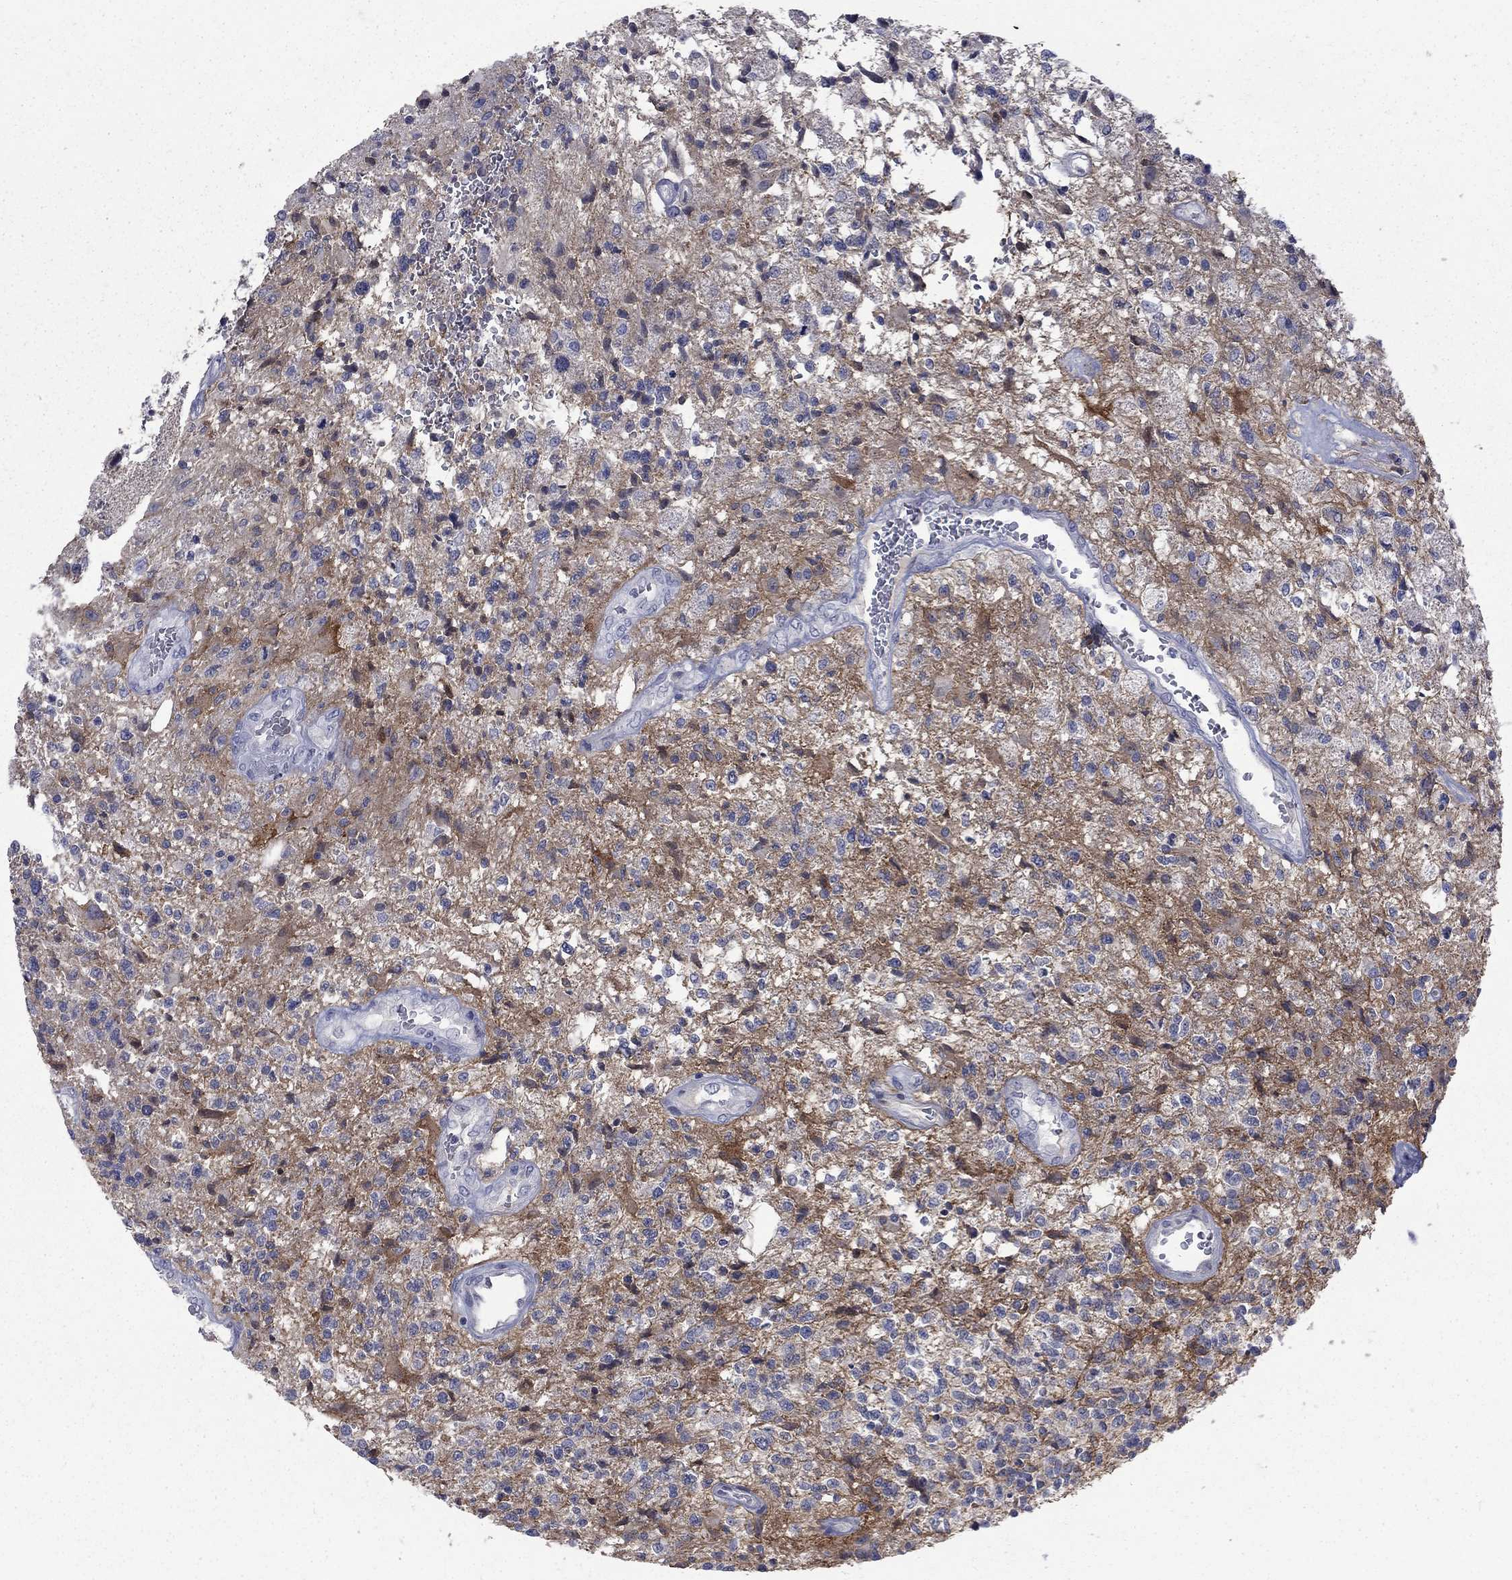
{"staining": {"intensity": "moderate", "quantity": "<25%", "location": "cytoplasmic/membranous"}, "tissue": "glioma", "cell_type": "Tumor cells", "image_type": "cancer", "snomed": [{"axis": "morphology", "description": "Glioma, malignant, High grade"}, {"axis": "topography", "description": "Brain"}], "caption": "This is an image of IHC staining of glioma, which shows moderate positivity in the cytoplasmic/membranous of tumor cells.", "gene": "CTNND2", "patient": {"sex": "male", "age": 56}}